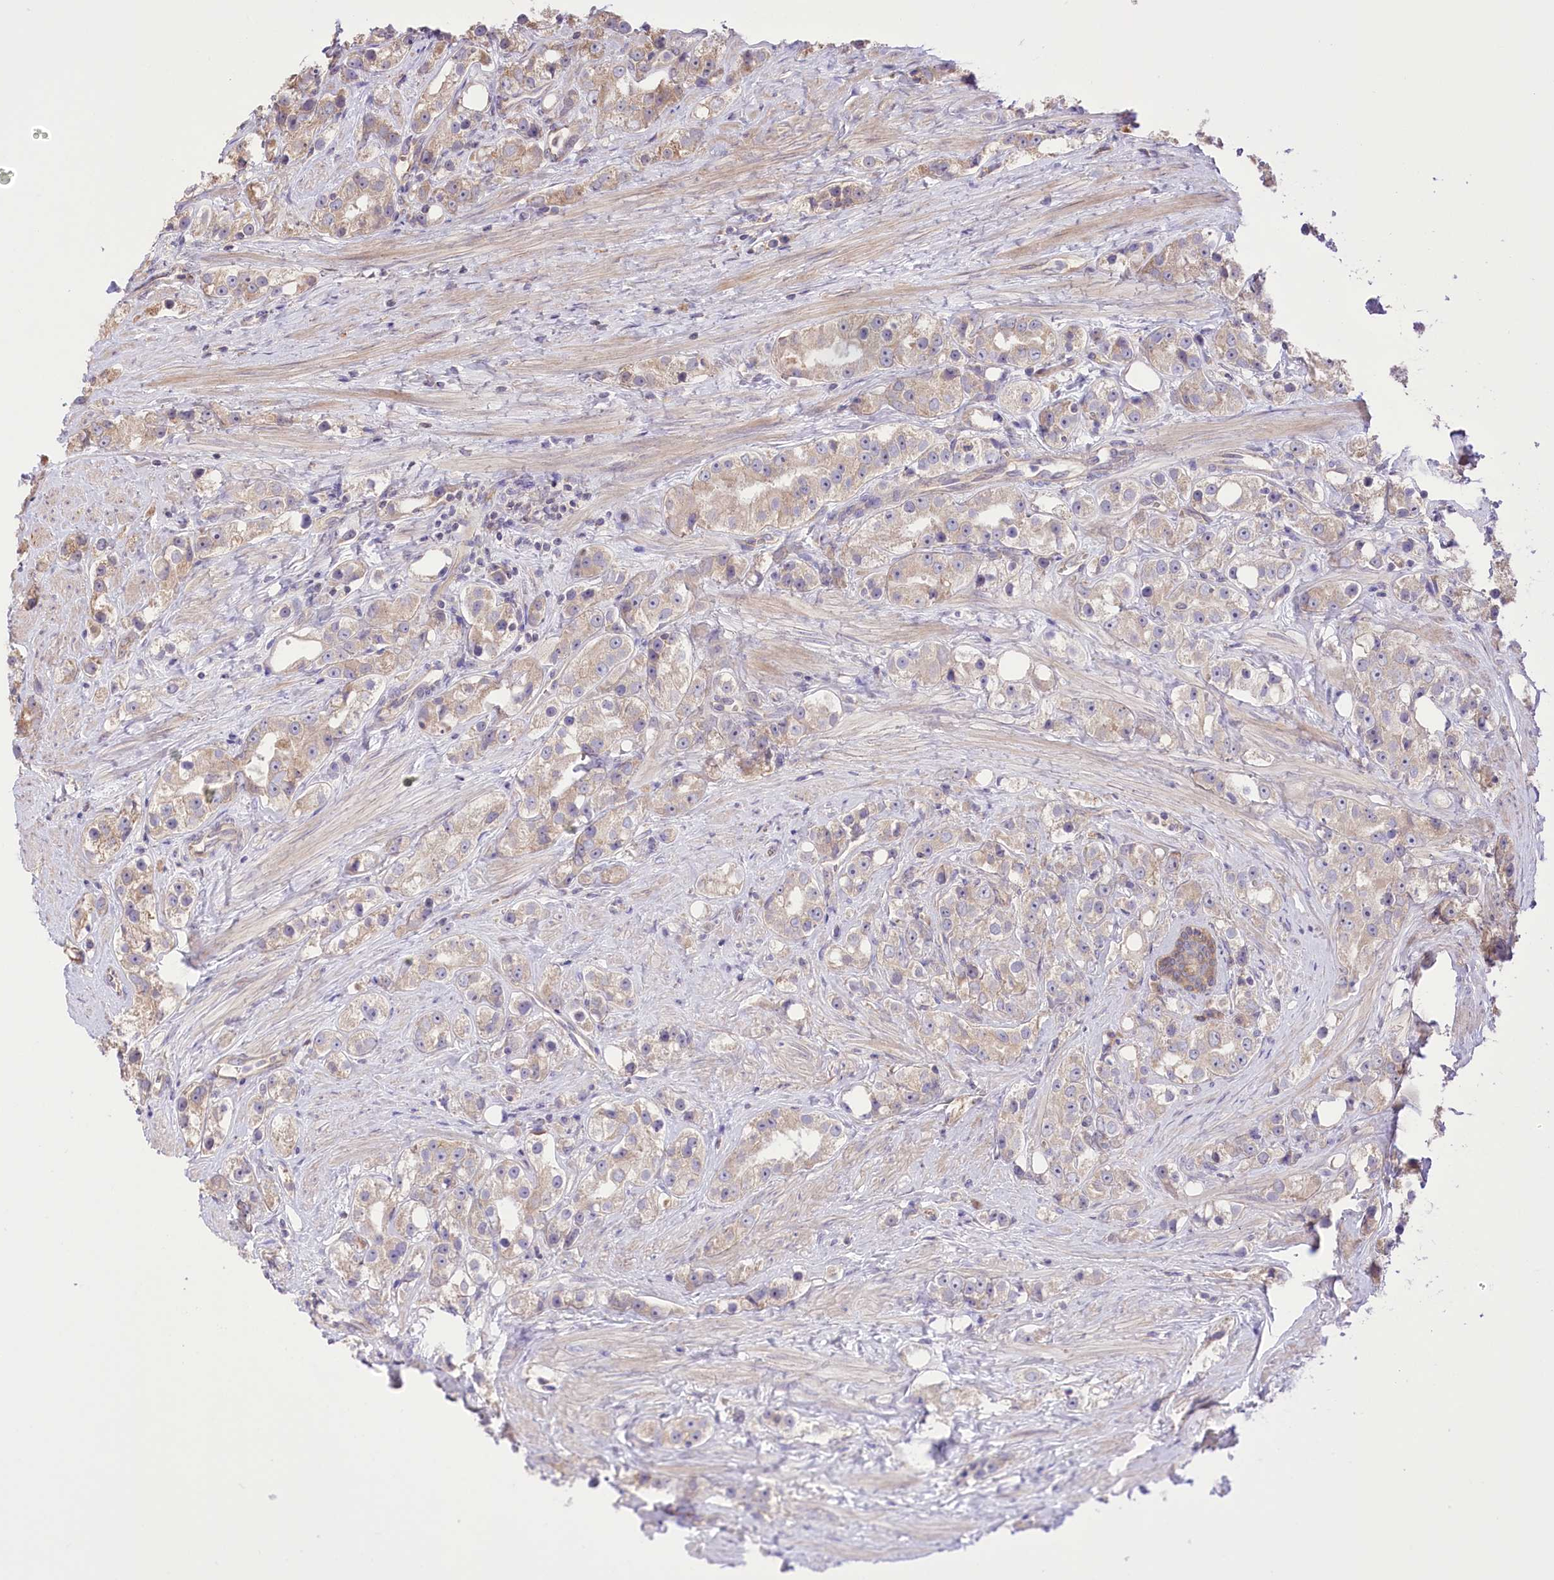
{"staining": {"intensity": "moderate", "quantity": "<25%", "location": "cytoplasmic/membranous"}, "tissue": "prostate cancer", "cell_type": "Tumor cells", "image_type": "cancer", "snomed": [{"axis": "morphology", "description": "Adenocarcinoma, NOS"}, {"axis": "topography", "description": "Prostate"}], "caption": "Moderate cytoplasmic/membranous staining is present in approximately <25% of tumor cells in prostate cancer.", "gene": "XYLB", "patient": {"sex": "male", "age": 79}}